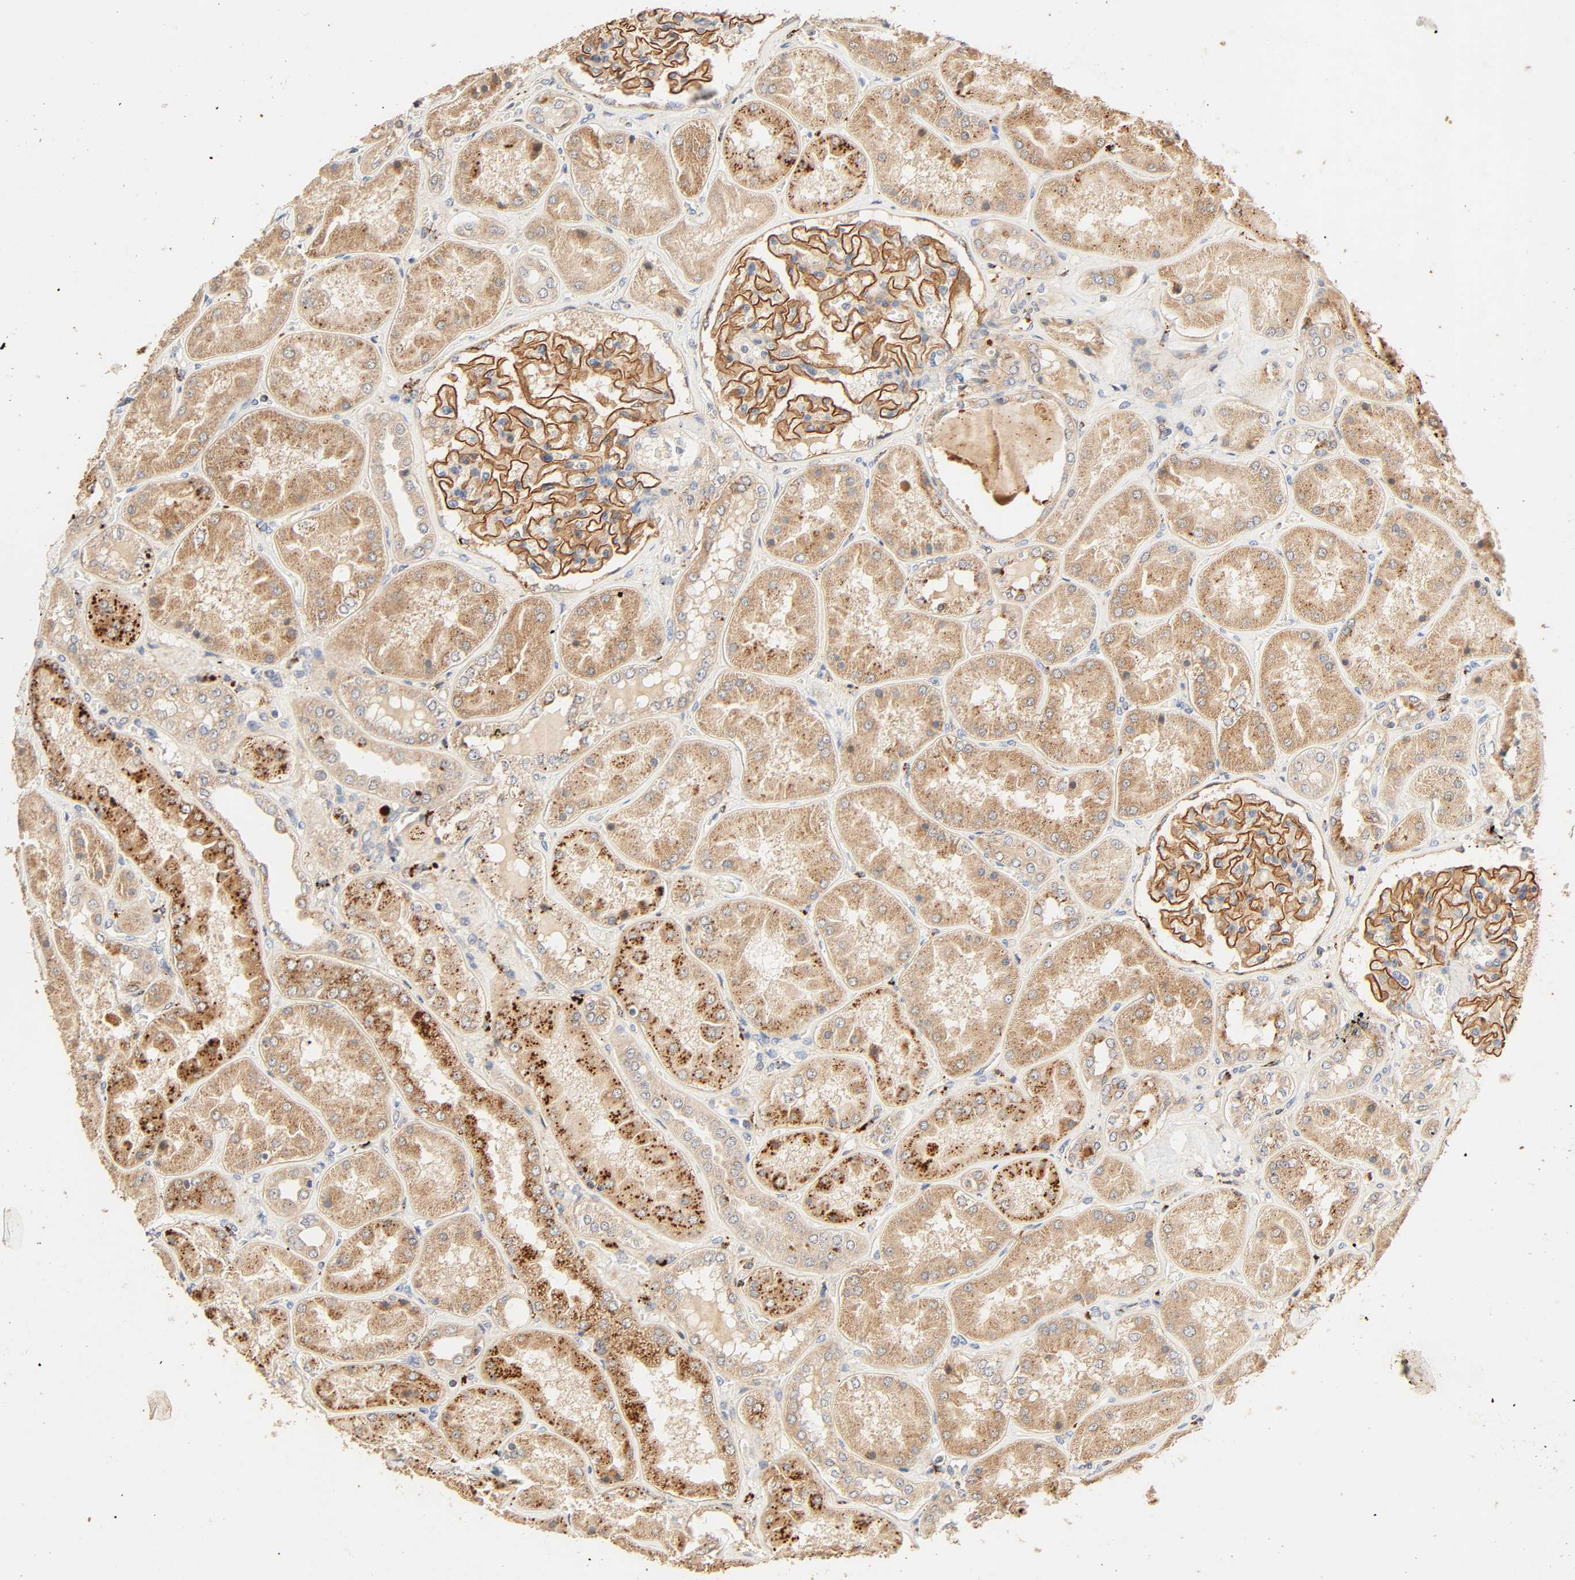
{"staining": {"intensity": "strong", "quantity": ">75%", "location": "cytoplasmic/membranous"}, "tissue": "kidney", "cell_type": "Cells in glomeruli", "image_type": "normal", "snomed": [{"axis": "morphology", "description": "Normal tissue, NOS"}, {"axis": "topography", "description": "Kidney"}], "caption": "IHC of benign kidney exhibits high levels of strong cytoplasmic/membranous positivity in about >75% of cells in glomeruli. Nuclei are stained in blue.", "gene": "MAPK6", "patient": {"sex": "female", "age": 56}}